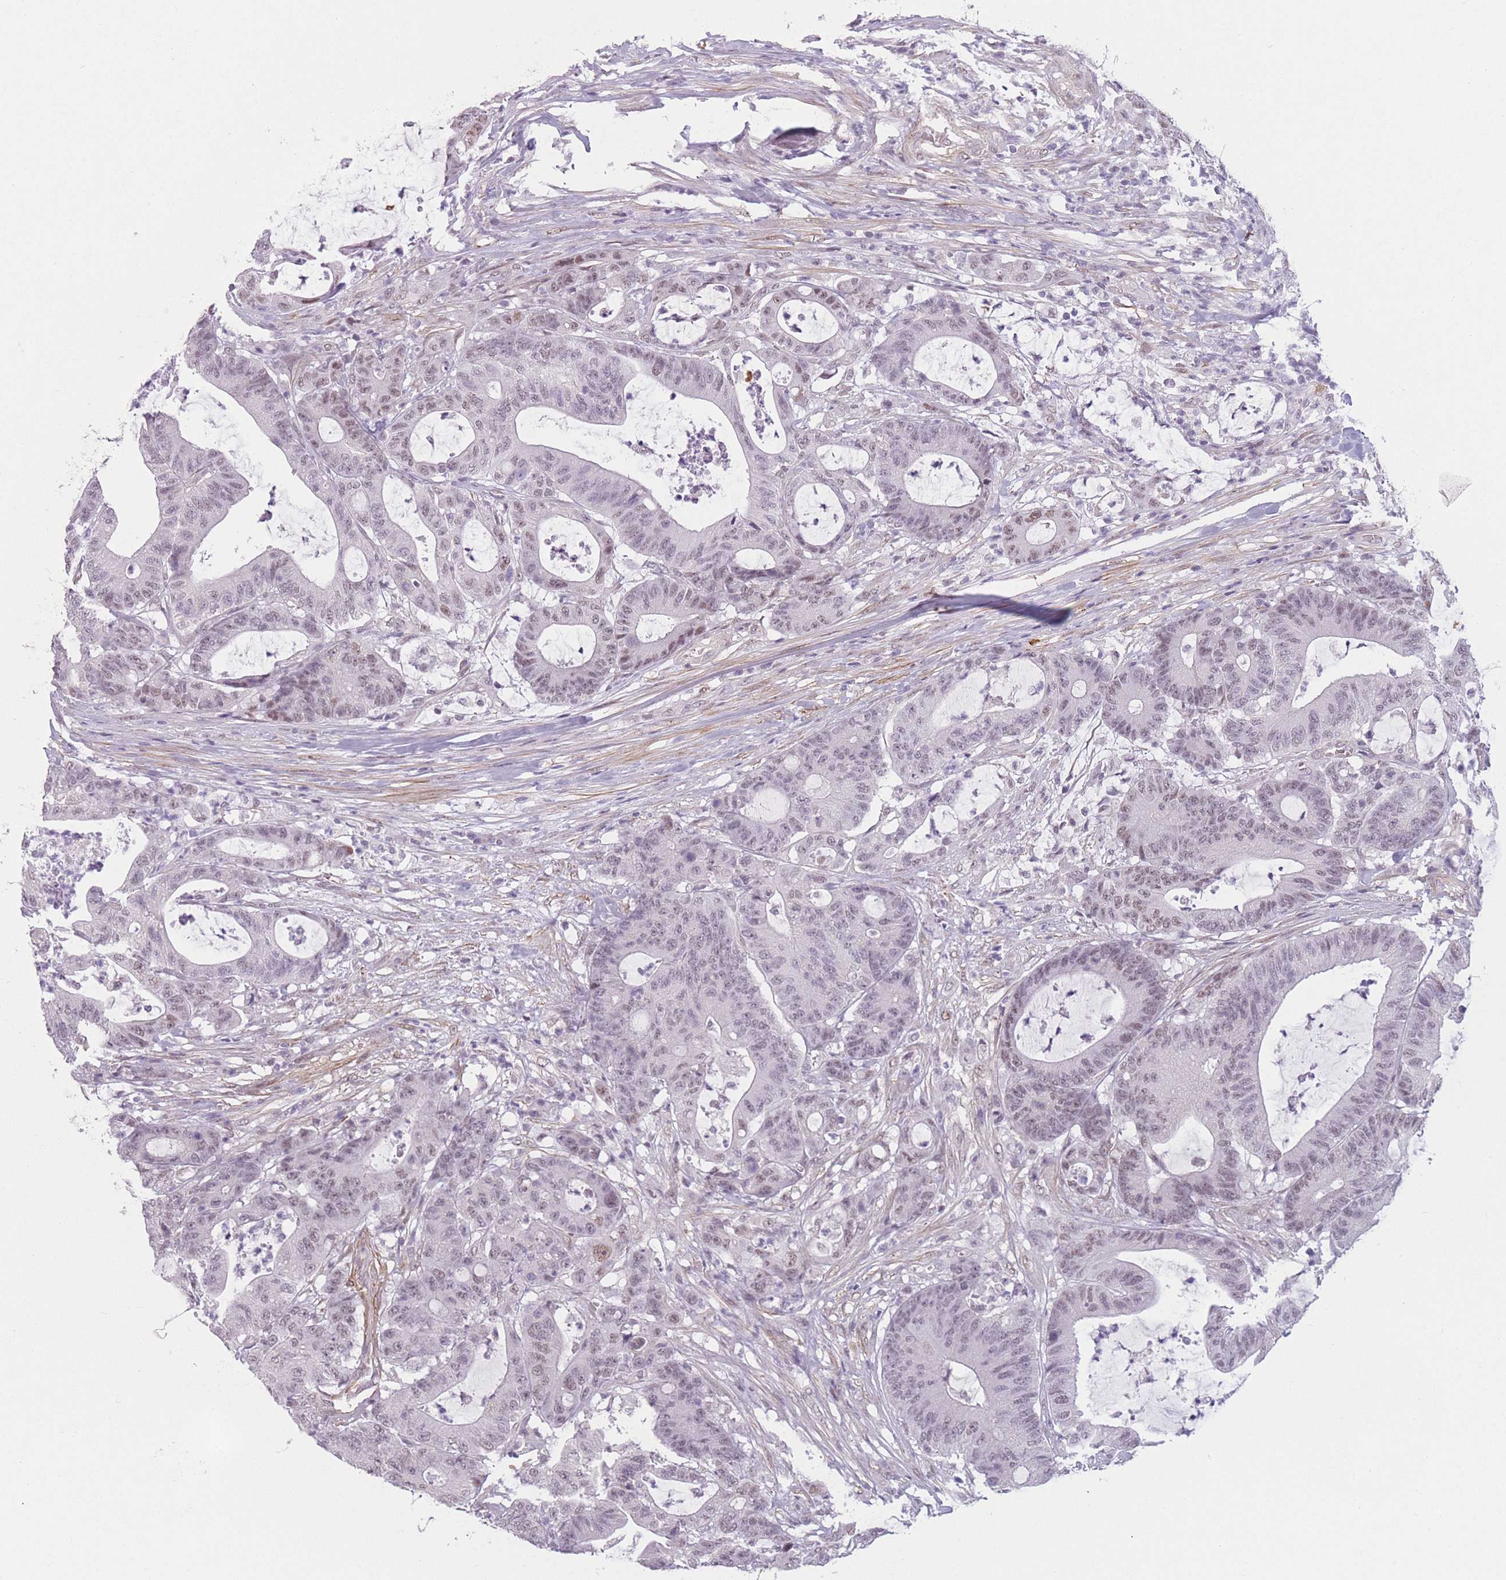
{"staining": {"intensity": "moderate", "quantity": "25%-75%", "location": "nuclear"}, "tissue": "colorectal cancer", "cell_type": "Tumor cells", "image_type": "cancer", "snomed": [{"axis": "morphology", "description": "Adenocarcinoma, NOS"}, {"axis": "topography", "description": "Colon"}], "caption": "The photomicrograph shows staining of adenocarcinoma (colorectal), revealing moderate nuclear protein positivity (brown color) within tumor cells. (brown staining indicates protein expression, while blue staining denotes nuclei).", "gene": "SIN3B", "patient": {"sex": "female", "age": 84}}